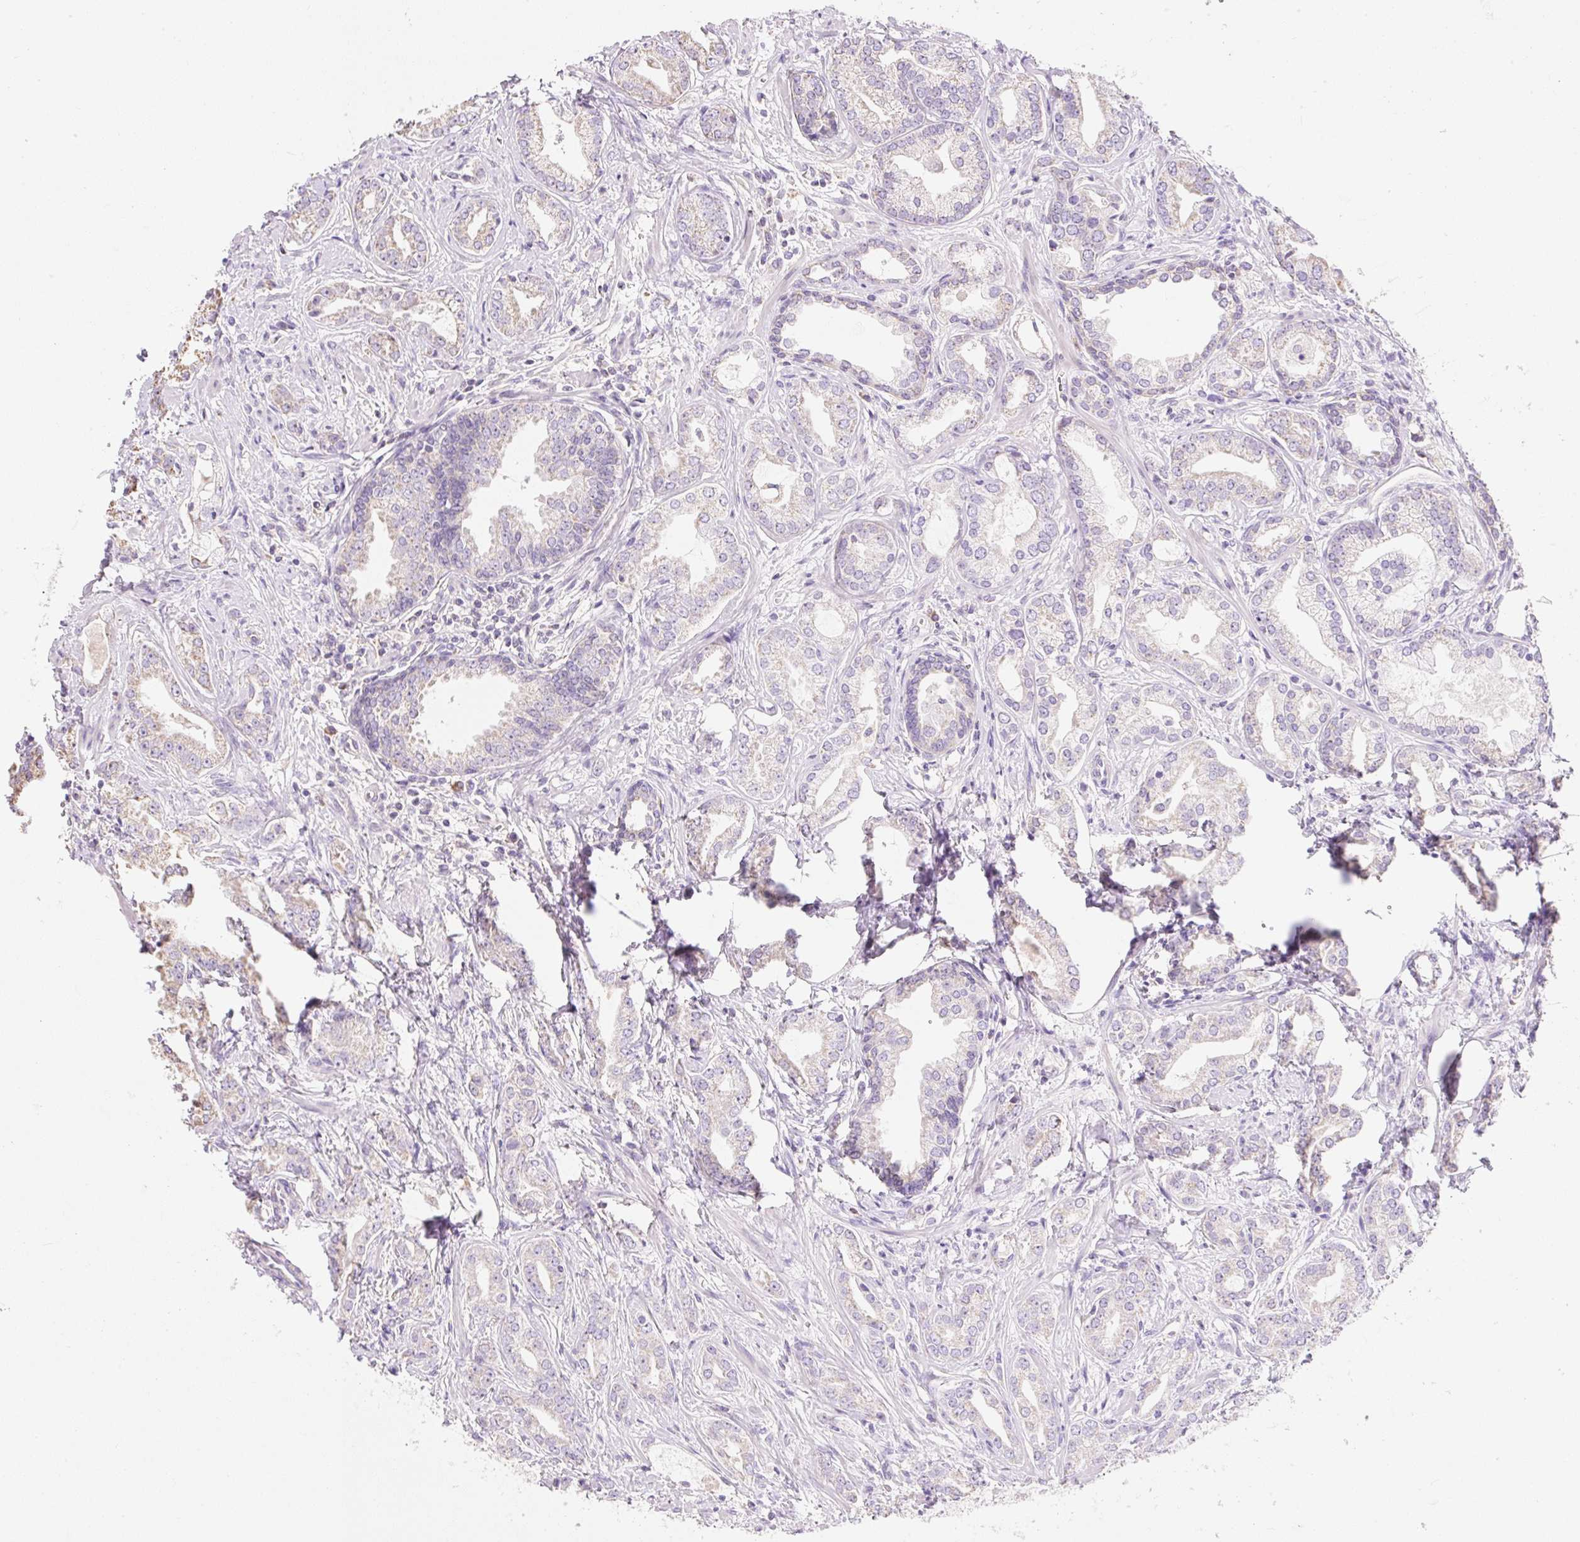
{"staining": {"intensity": "weak", "quantity": "<25%", "location": "cytoplasmic/membranous"}, "tissue": "prostate cancer", "cell_type": "Tumor cells", "image_type": "cancer", "snomed": [{"axis": "morphology", "description": "Adenocarcinoma, Medium grade"}, {"axis": "topography", "description": "Prostate"}], "caption": "Tumor cells are negative for protein expression in human prostate medium-grade adenocarcinoma.", "gene": "DHX35", "patient": {"sex": "male", "age": 57}}